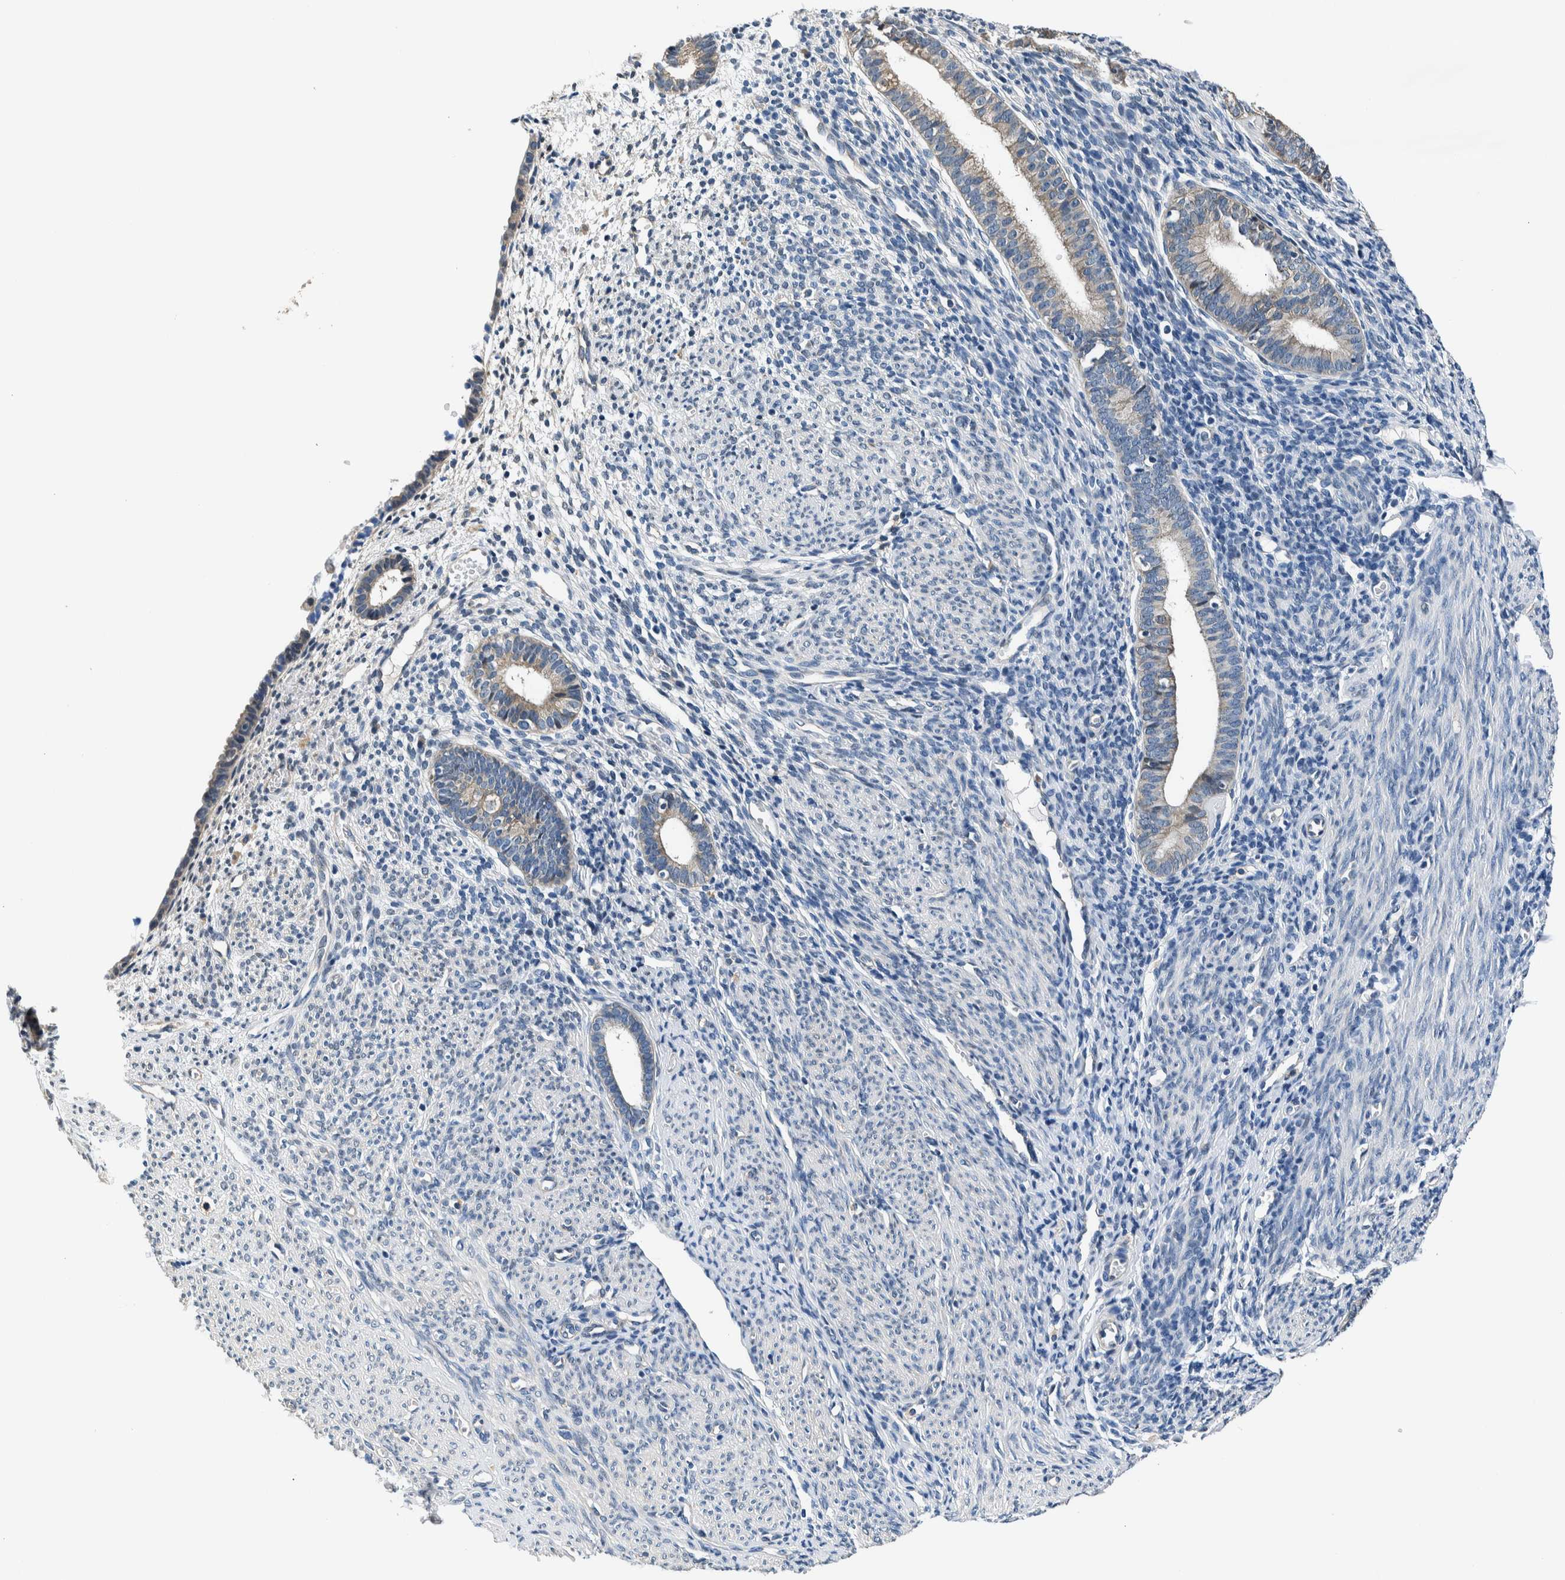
{"staining": {"intensity": "negative", "quantity": "none", "location": "none"}, "tissue": "endometrium", "cell_type": "Cells in endometrial stroma", "image_type": "normal", "snomed": [{"axis": "morphology", "description": "Normal tissue, NOS"}, {"axis": "morphology", "description": "Adenocarcinoma, NOS"}, {"axis": "topography", "description": "Endometrium"}], "caption": "DAB (3,3'-diaminobenzidine) immunohistochemical staining of normal endometrium demonstrates no significant staining in cells in endometrial stroma. (DAB (3,3'-diaminobenzidine) immunohistochemistry with hematoxylin counter stain).", "gene": "NIBAN2", "patient": {"sex": "female", "age": 57}}